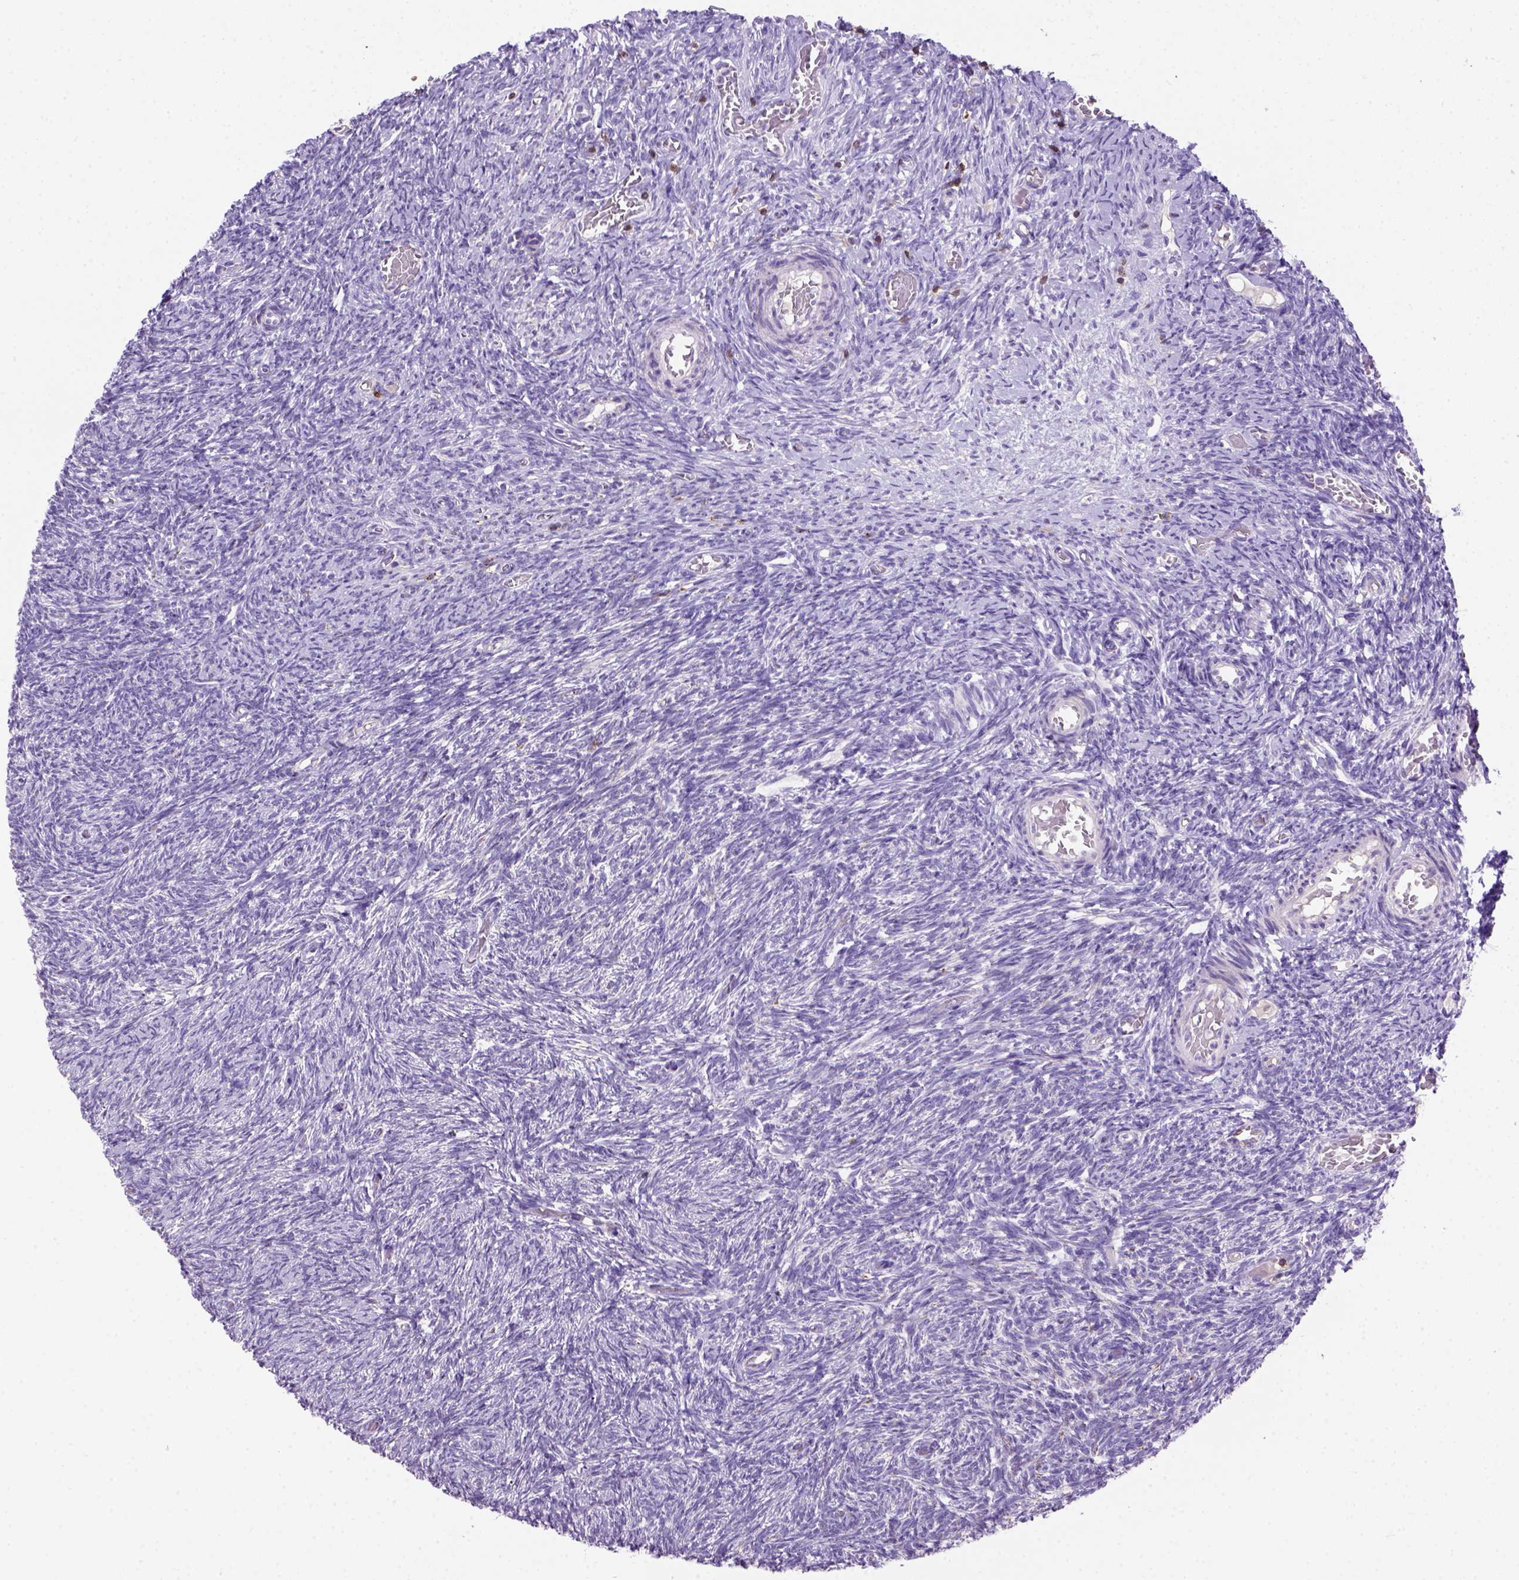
{"staining": {"intensity": "negative", "quantity": "none", "location": "none"}, "tissue": "ovary", "cell_type": "Follicle cells", "image_type": "normal", "snomed": [{"axis": "morphology", "description": "Normal tissue, NOS"}, {"axis": "topography", "description": "Ovary"}], "caption": "This is a image of IHC staining of benign ovary, which shows no expression in follicle cells.", "gene": "CD3E", "patient": {"sex": "female", "age": 39}}